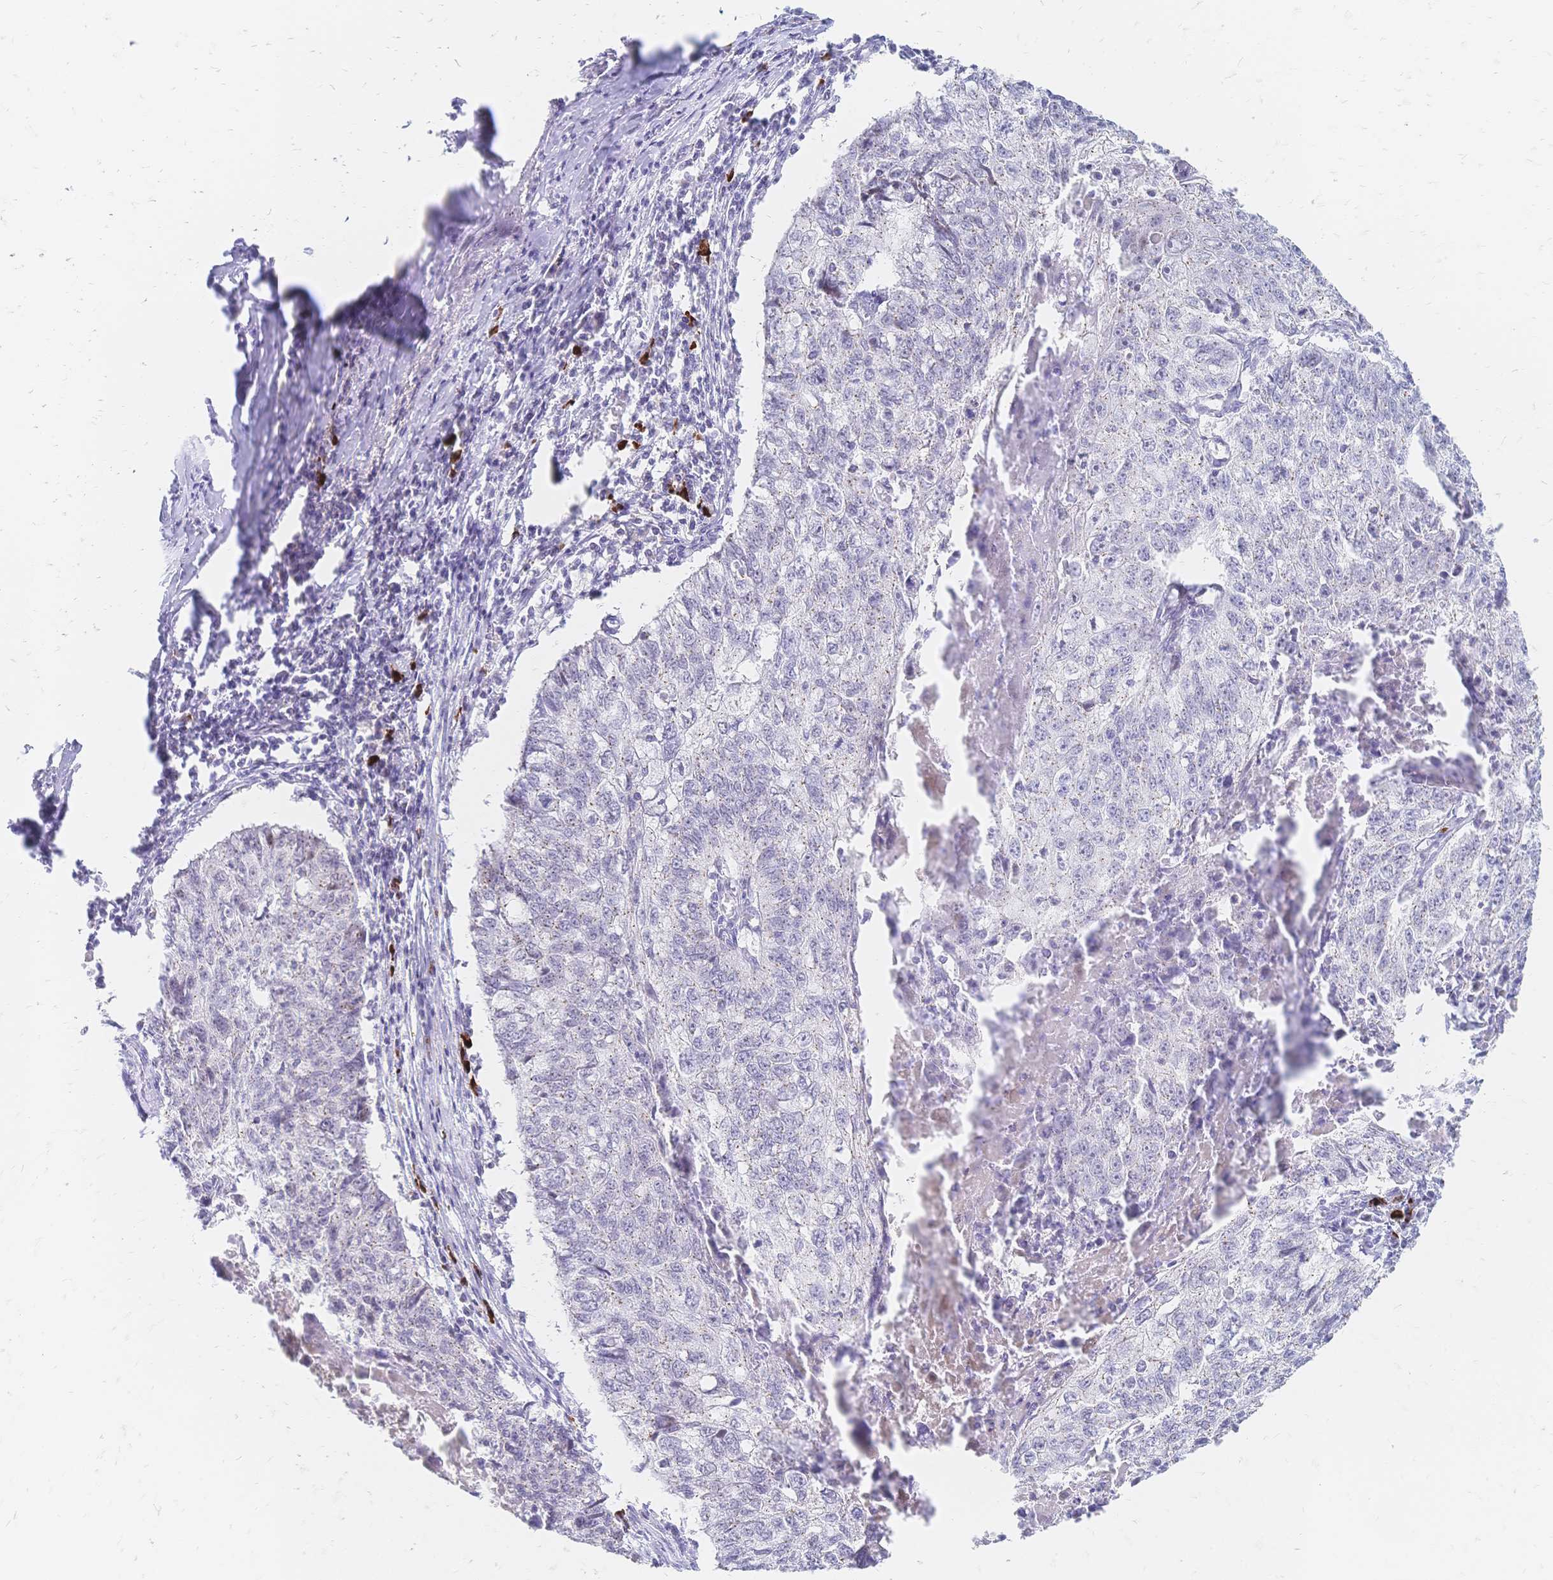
{"staining": {"intensity": "negative", "quantity": "none", "location": "none"}, "tissue": "lung cancer", "cell_type": "Tumor cells", "image_type": "cancer", "snomed": [{"axis": "morphology", "description": "Normal morphology"}, {"axis": "morphology", "description": "Aneuploidy"}, {"axis": "morphology", "description": "Squamous cell carcinoma, NOS"}, {"axis": "topography", "description": "Lymph node"}, {"axis": "topography", "description": "Lung"}], "caption": "IHC photomicrograph of squamous cell carcinoma (lung) stained for a protein (brown), which displays no positivity in tumor cells. Brightfield microscopy of immunohistochemistry (IHC) stained with DAB (3,3'-diaminobenzidine) (brown) and hematoxylin (blue), captured at high magnification.", "gene": "PSORS1C2", "patient": {"sex": "female", "age": 76}}